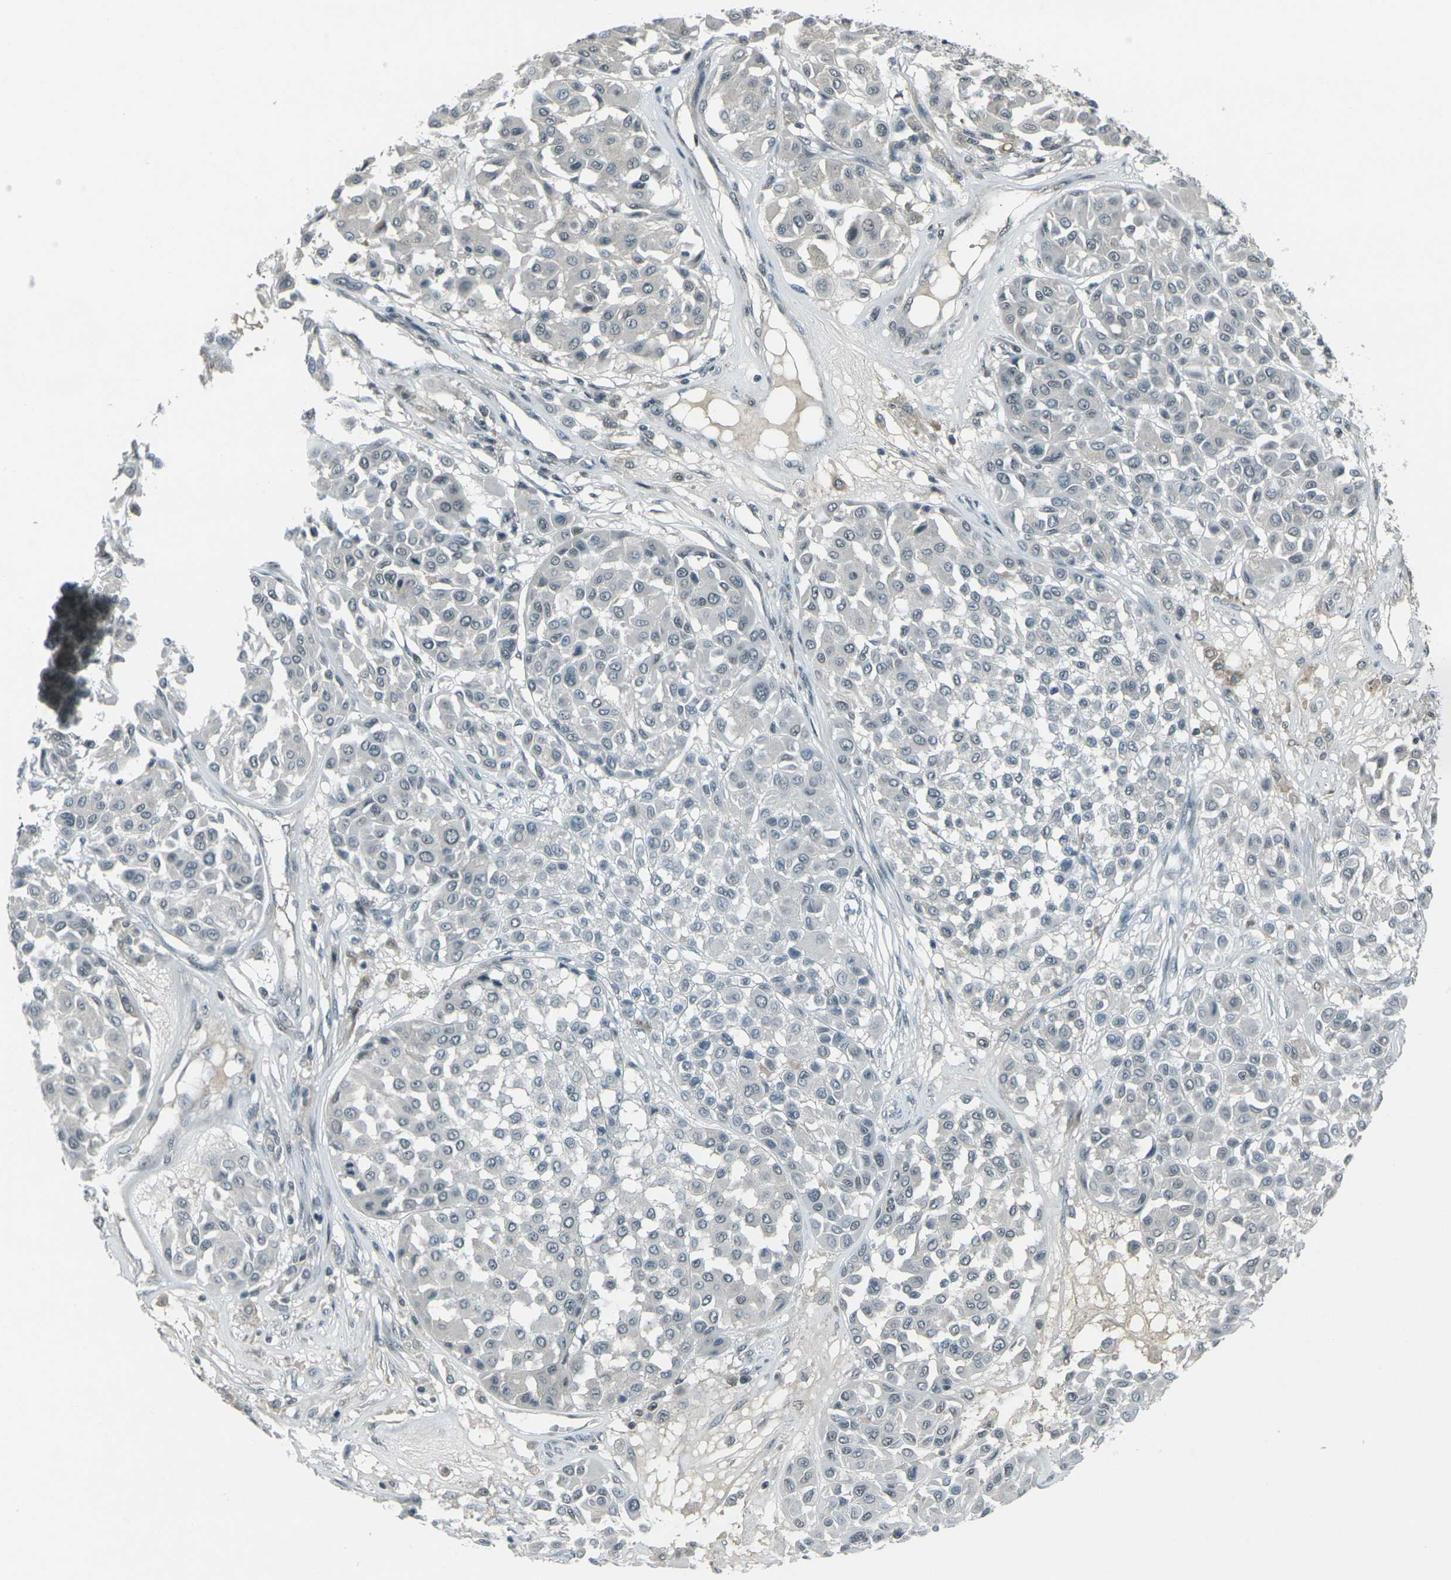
{"staining": {"intensity": "negative", "quantity": "none", "location": "none"}, "tissue": "melanoma", "cell_type": "Tumor cells", "image_type": "cancer", "snomed": [{"axis": "morphology", "description": "Malignant melanoma, Metastatic site"}, {"axis": "topography", "description": "Soft tissue"}], "caption": "Histopathology image shows no significant protein expression in tumor cells of malignant melanoma (metastatic site).", "gene": "GPR19", "patient": {"sex": "male", "age": 41}}